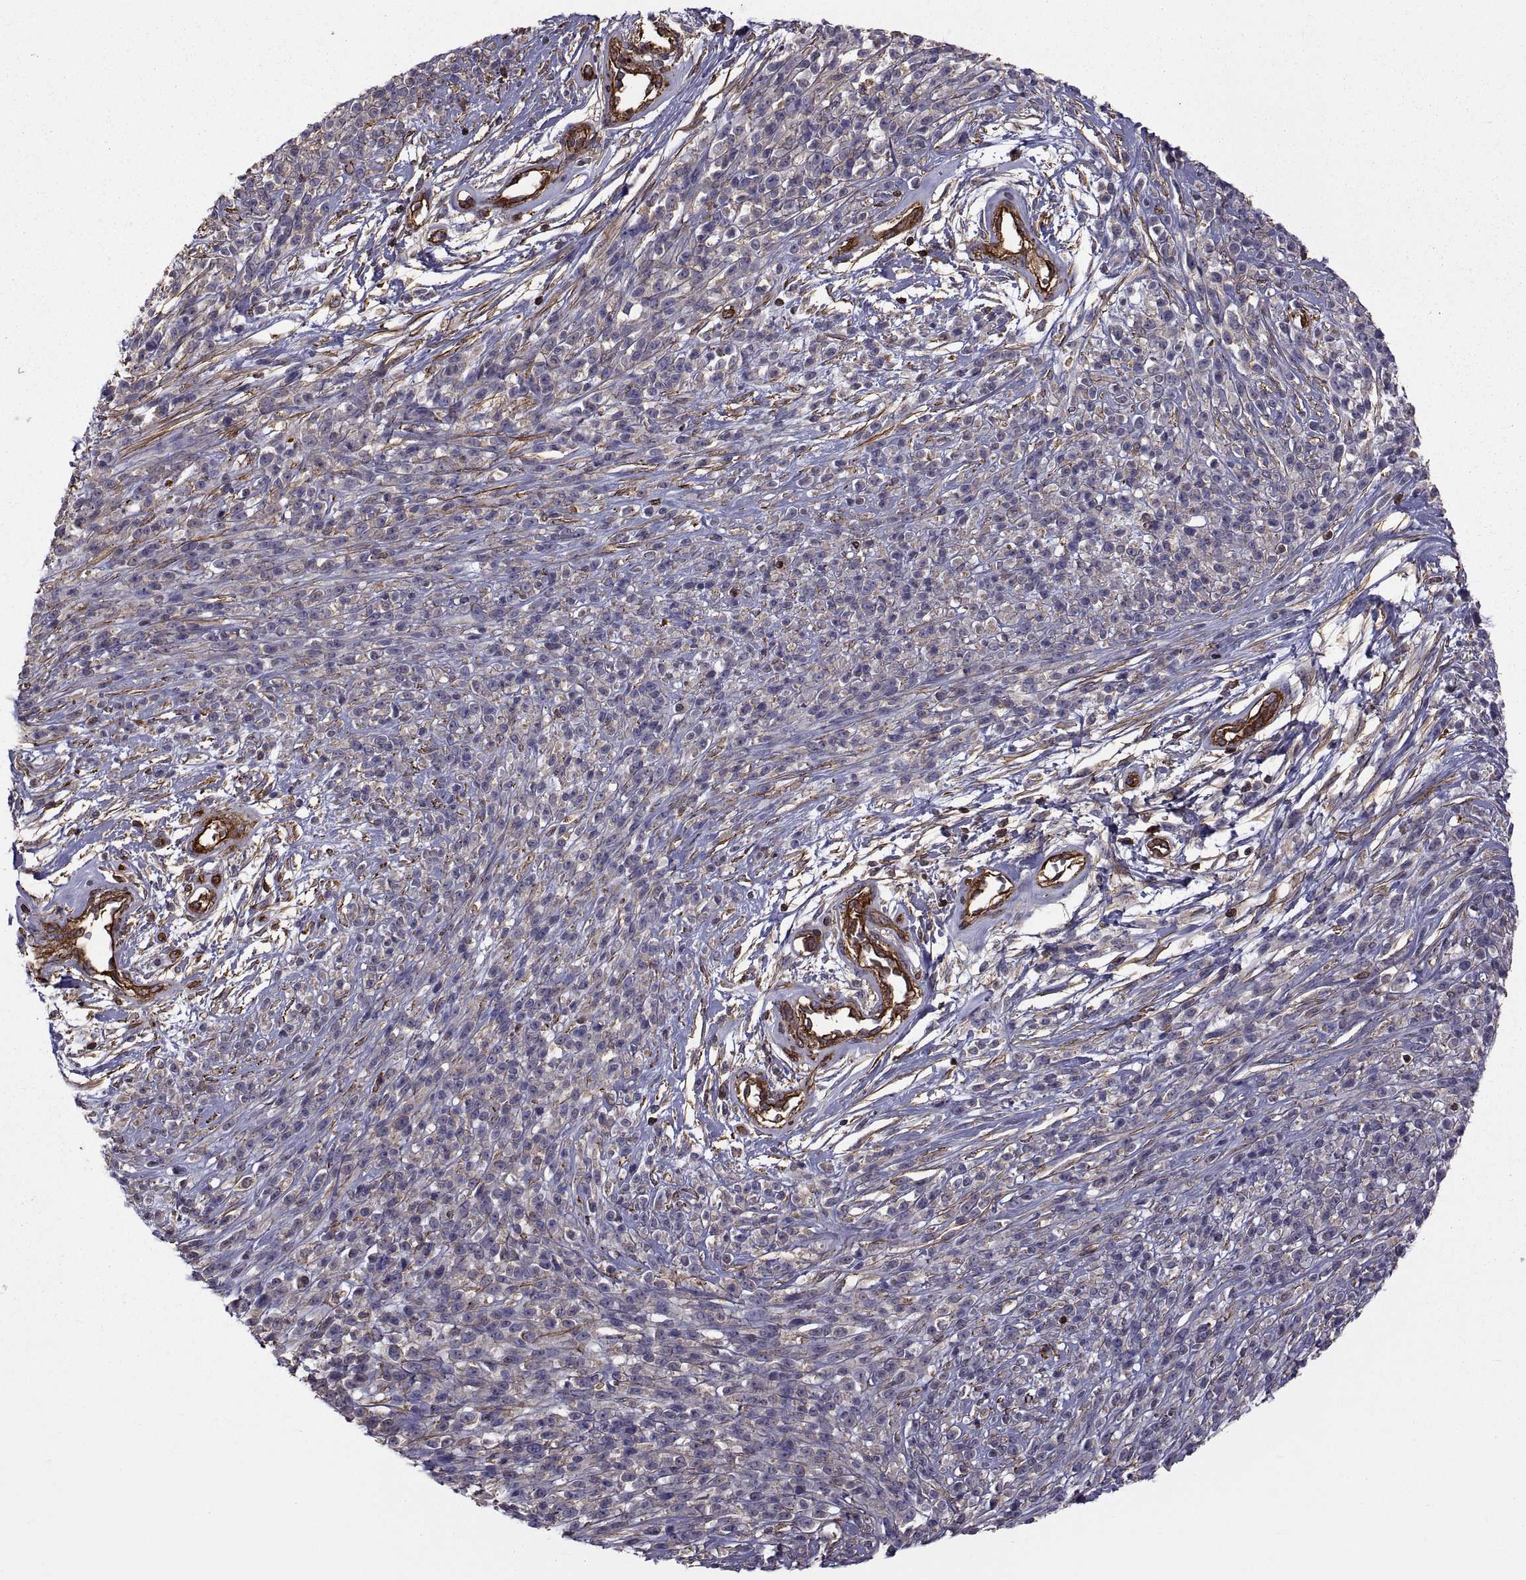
{"staining": {"intensity": "negative", "quantity": "none", "location": "none"}, "tissue": "melanoma", "cell_type": "Tumor cells", "image_type": "cancer", "snomed": [{"axis": "morphology", "description": "Malignant melanoma, NOS"}, {"axis": "topography", "description": "Skin"}, {"axis": "topography", "description": "Skin of trunk"}], "caption": "DAB immunohistochemical staining of human malignant melanoma reveals no significant staining in tumor cells.", "gene": "MYH9", "patient": {"sex": "male", "age": 74}}